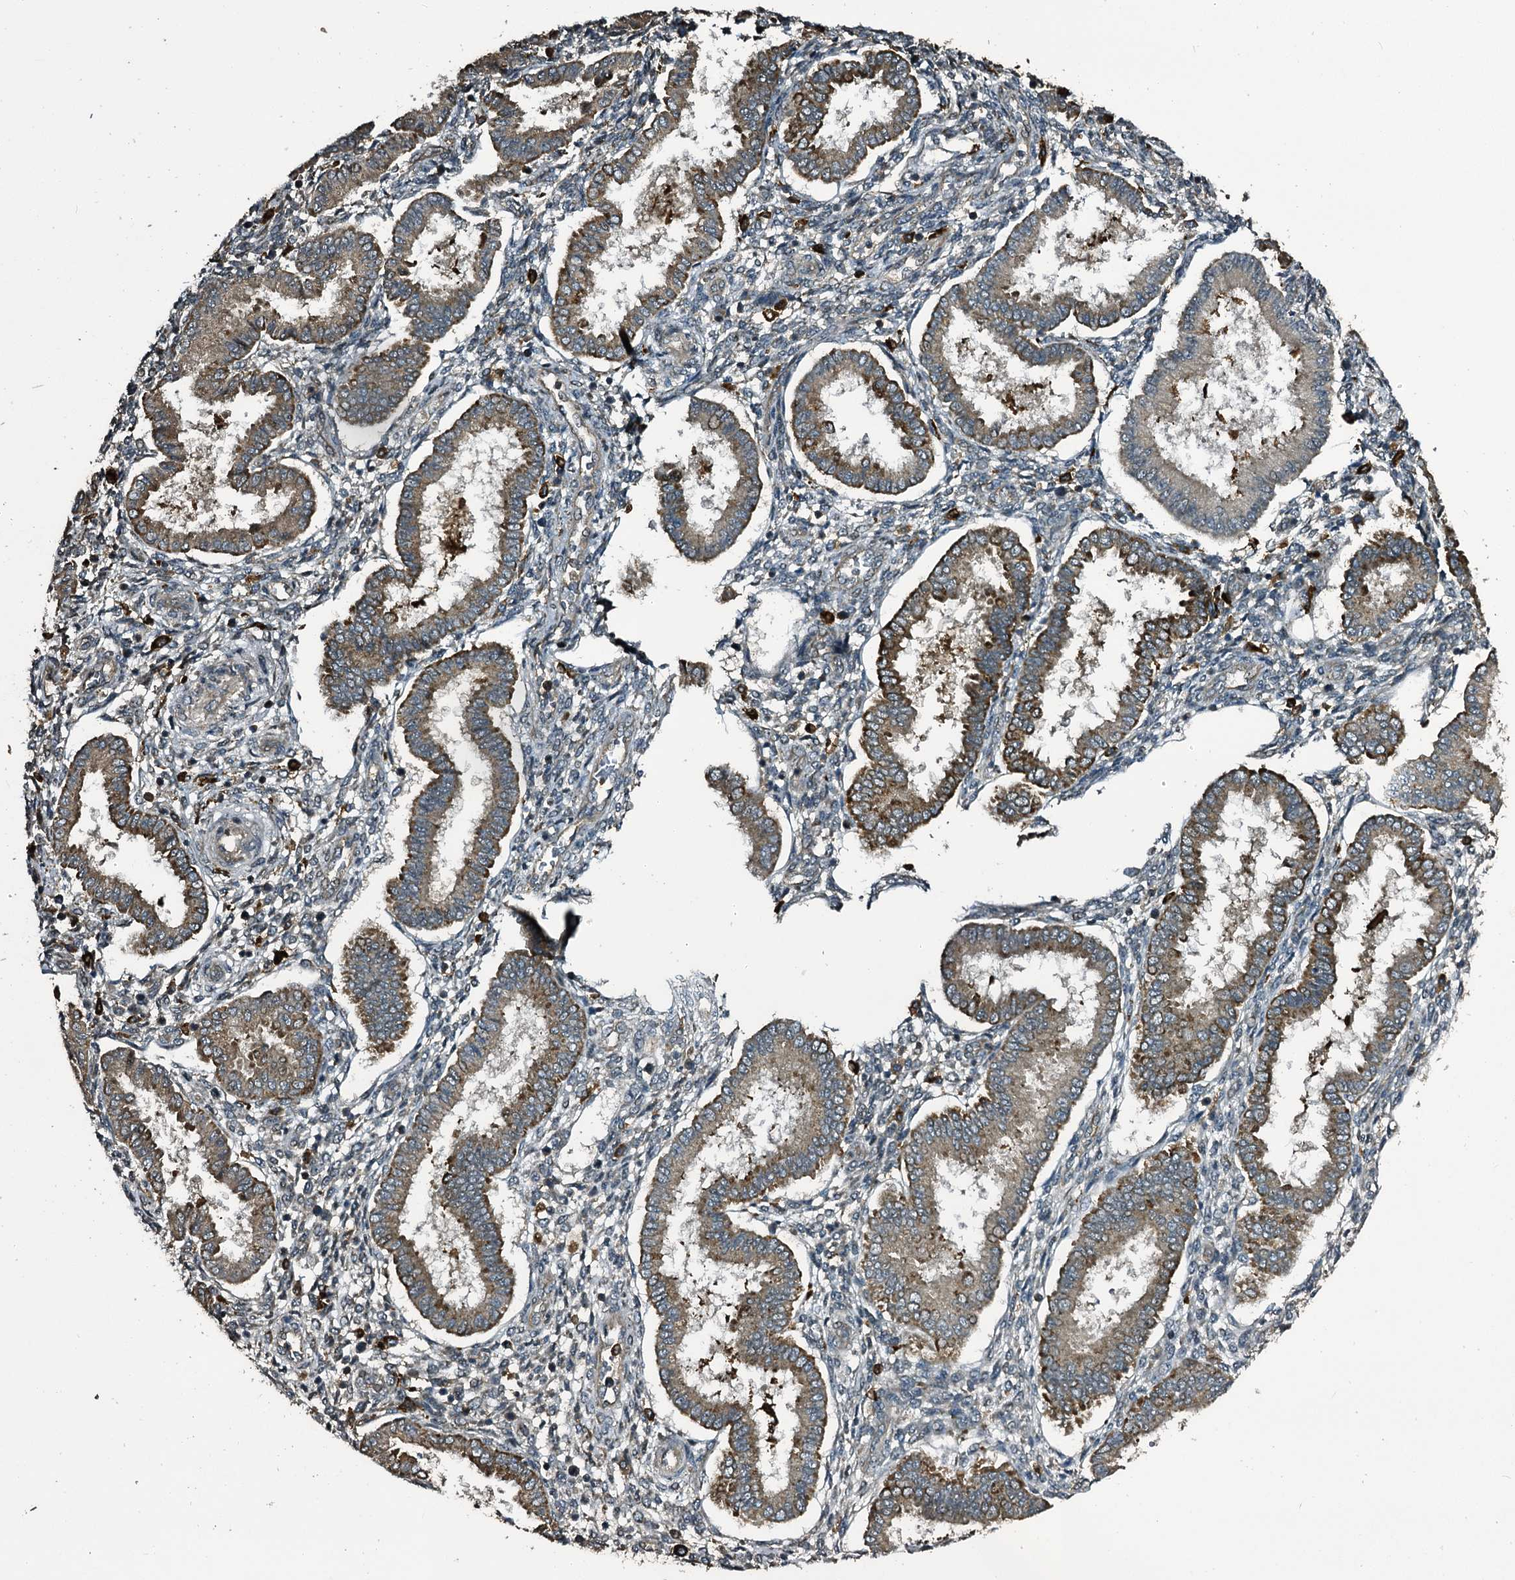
{"staining": {"intensity": "negative", "quantity": "none", "location": "none"}, "tissue": "endometrium", "cell_type": "Cells in endometrial stroma", "image_type": "normal", "snomed": [{"axis": "morphology", "description": "Normal tissue, NOS"}, {"axis": "topography", "description": "Endometrium"}], "caption": "DAB (3,3'-diaminobenzidine) immunohistochemical staining of normal human endometrium shows no significant staining in cells in endometrial stroma. (Brightfield microscopy of DAB immunohistochemistry at high magnification).", "gene": "TPGS2", "patient": {"sex": "female", "age": 24}}